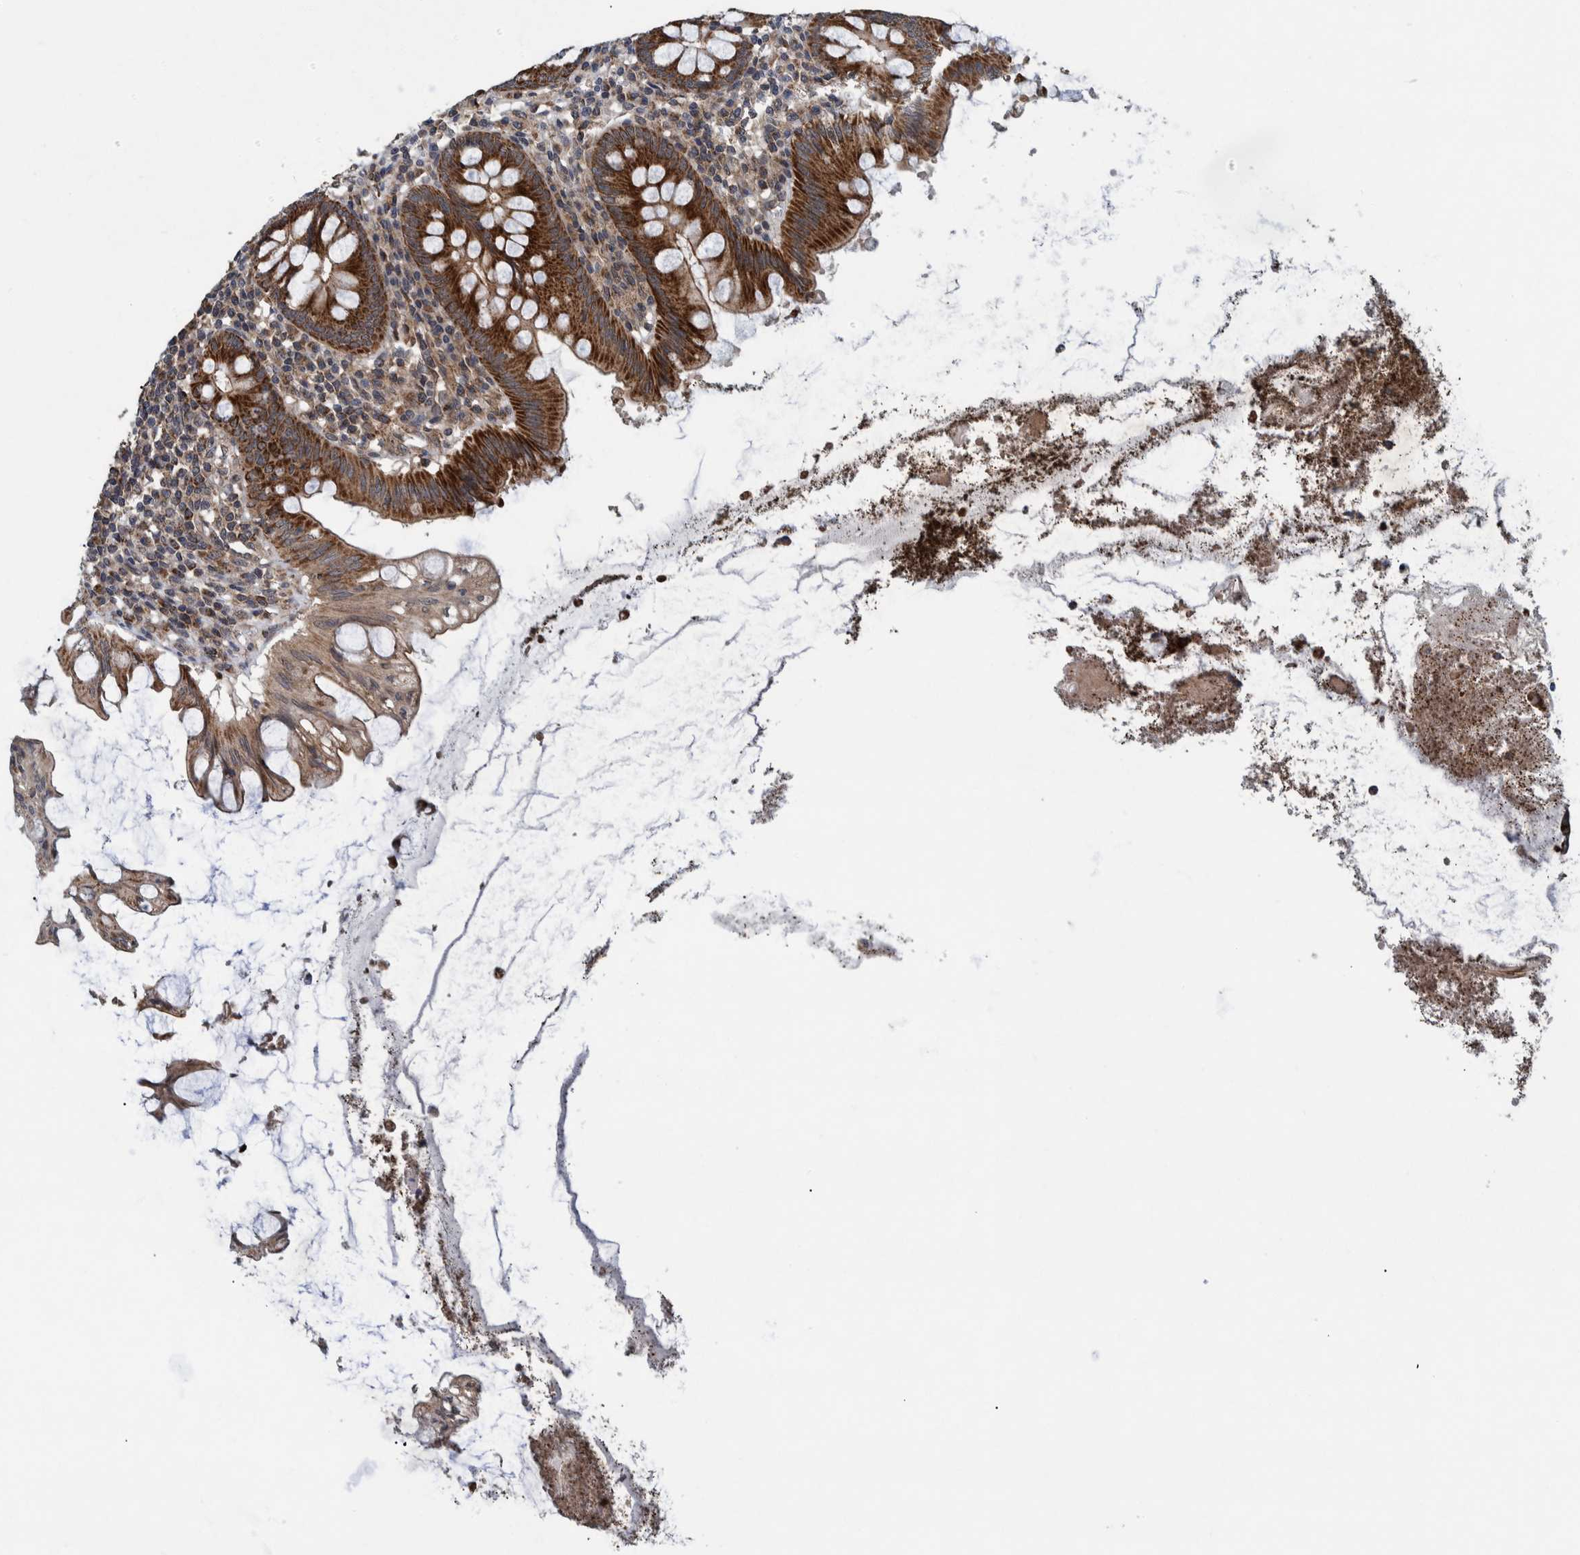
{"staining": {"intensity": "strong", "quantity": ">75%", "location": "cytoplasmic/membranous"}, "tissue": "appendix", "cell_type": "Glandular cells", "image_type": "normal", "snomed": [{"axis": "morphology", "description": "Normal tissue, NOS"}, {"axis": "topography", "description": "Appendix"}], "caption": "Immunohistochemistry (IHC) staining of unremarkable appendix, which demonstrates high levels of strong cytoplasmic/membranous staining in approximately >75% of glandular cells indicating strong cytoplasmic/membranous protein expression. The staining was performed using DAB (3,3'-diaminobenzidine) (brown) for protein detection and nuclei were counterstained in hematoxylin (blue).", "gene": "MRPS7", "patient": {"sex": "male", "age": 56}}